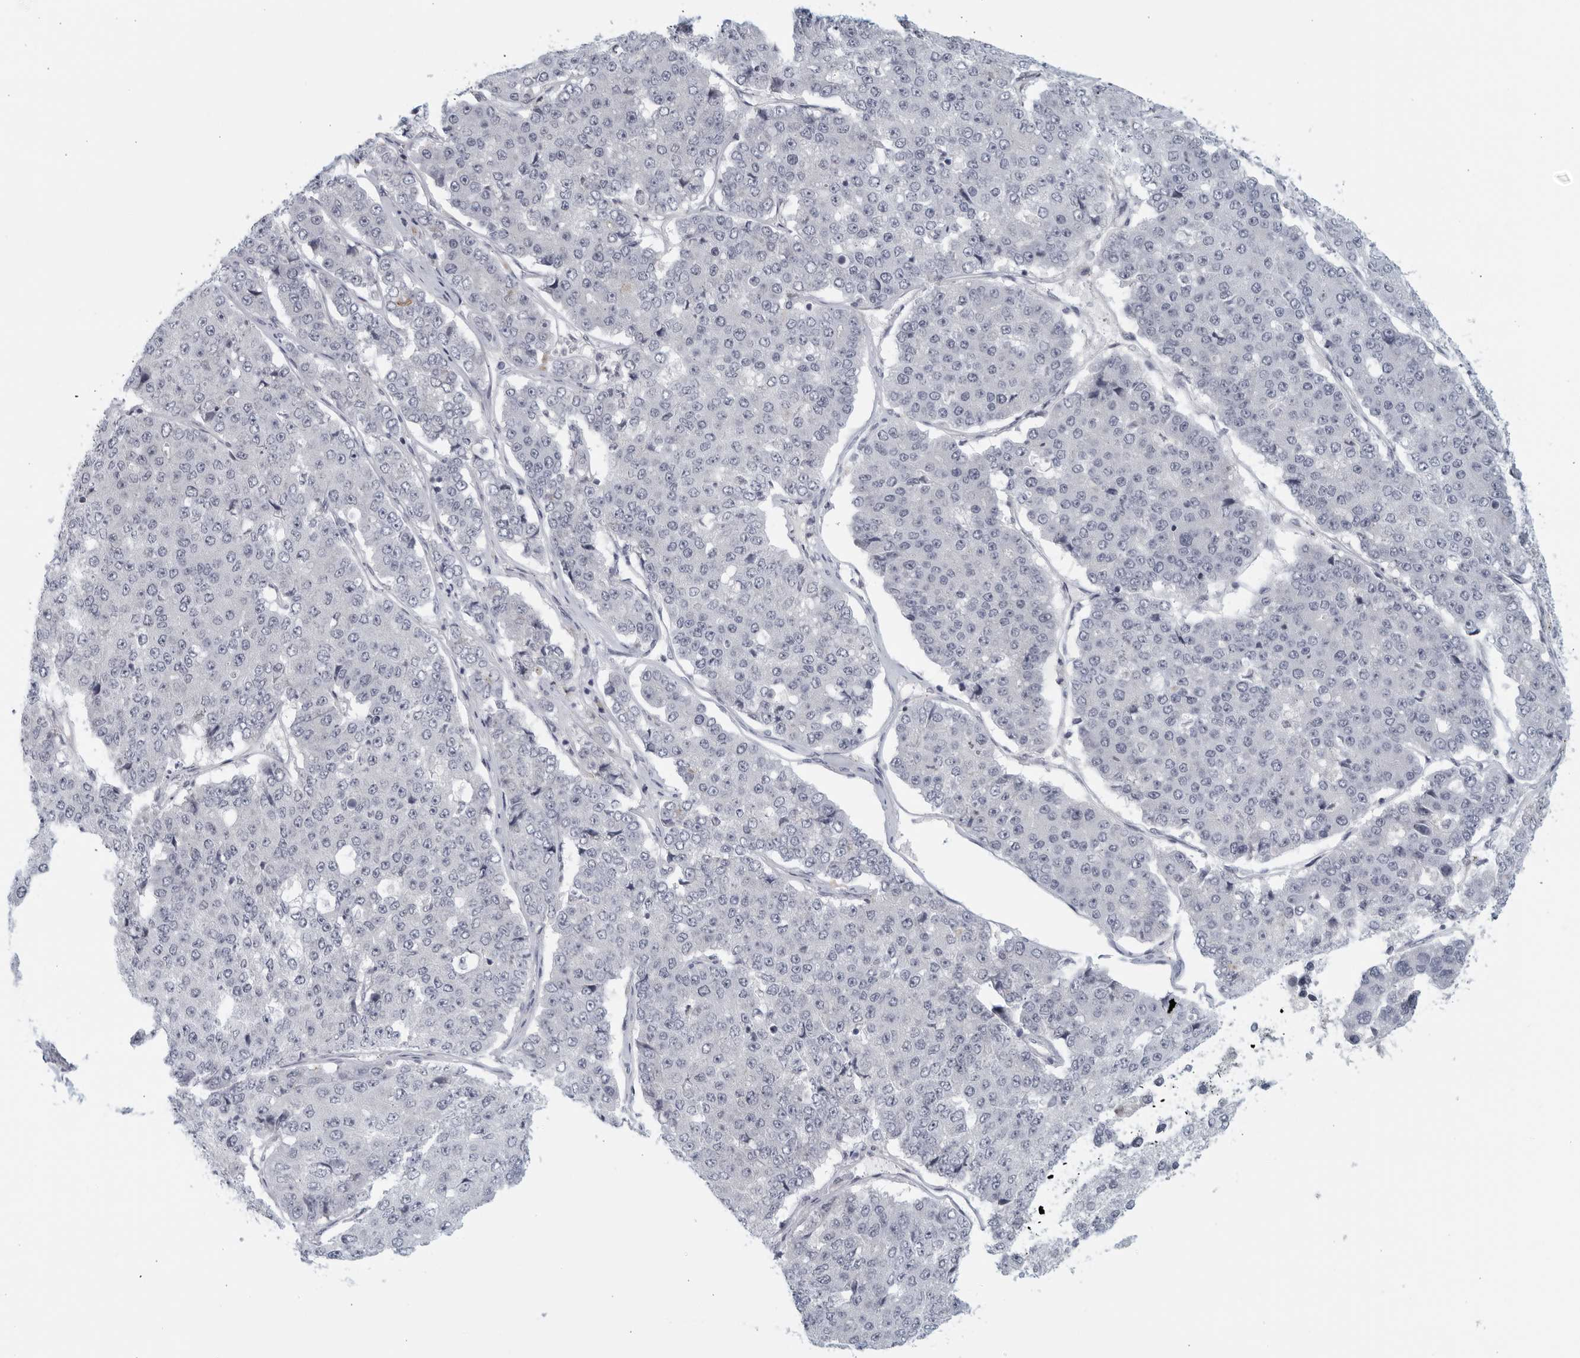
{"staining": {"intensity": "negative", "quantity": "none", "location": "none"}, "tissue": "pancreatic cancer", "cell_type": "Tumor cells", "image_type": "cancer", "snomed": [{"axis": "morphology", "description": "Adenocarcinoma, NOS"}, {"axis": "topography", "description": "Pancreas"}], "caption": "Immunohistochemistry photomicrograph of pancreatic adenocarcinoma stained for a protein (brown), which demonstrates no positivity in tumor cells.", "gene": "MATN1", "patient": {"sex": "male", "age": 50}}